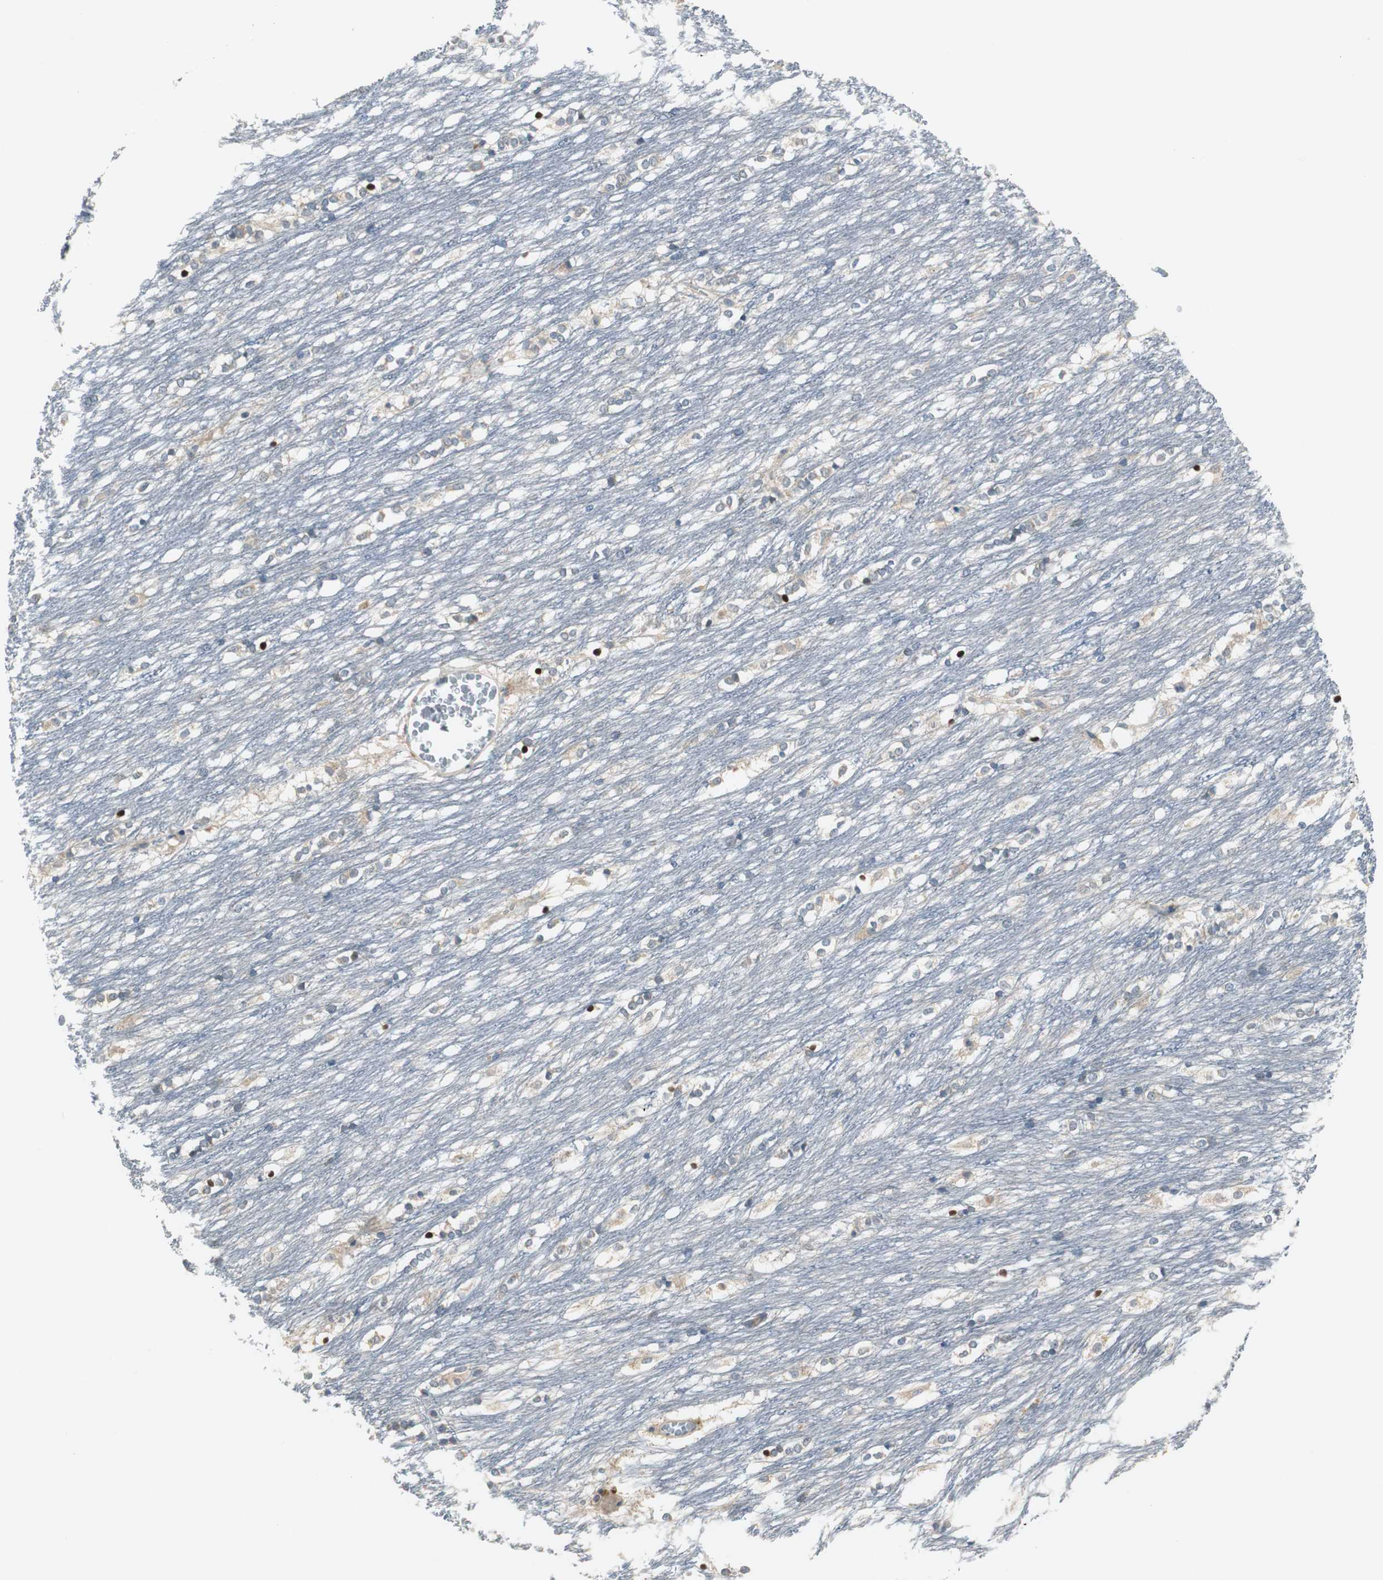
{"staining": {"intensity": "negative", "quantity": "none", "location": "none"}, "tissue": "caudate", "cell_type": "Glial cells", "image_type": "normal", "snomed": [{"axis": "morphology", "description": "Normal tissue, NOS"}, {"axis": "topography", "description": "Lateral ventricle wall"}], "caption": "The image exhibits no staining of glial cells in unremarkable caudate.", "gene": "MYT1", "patient": {"sex": "female", "age": 19}}